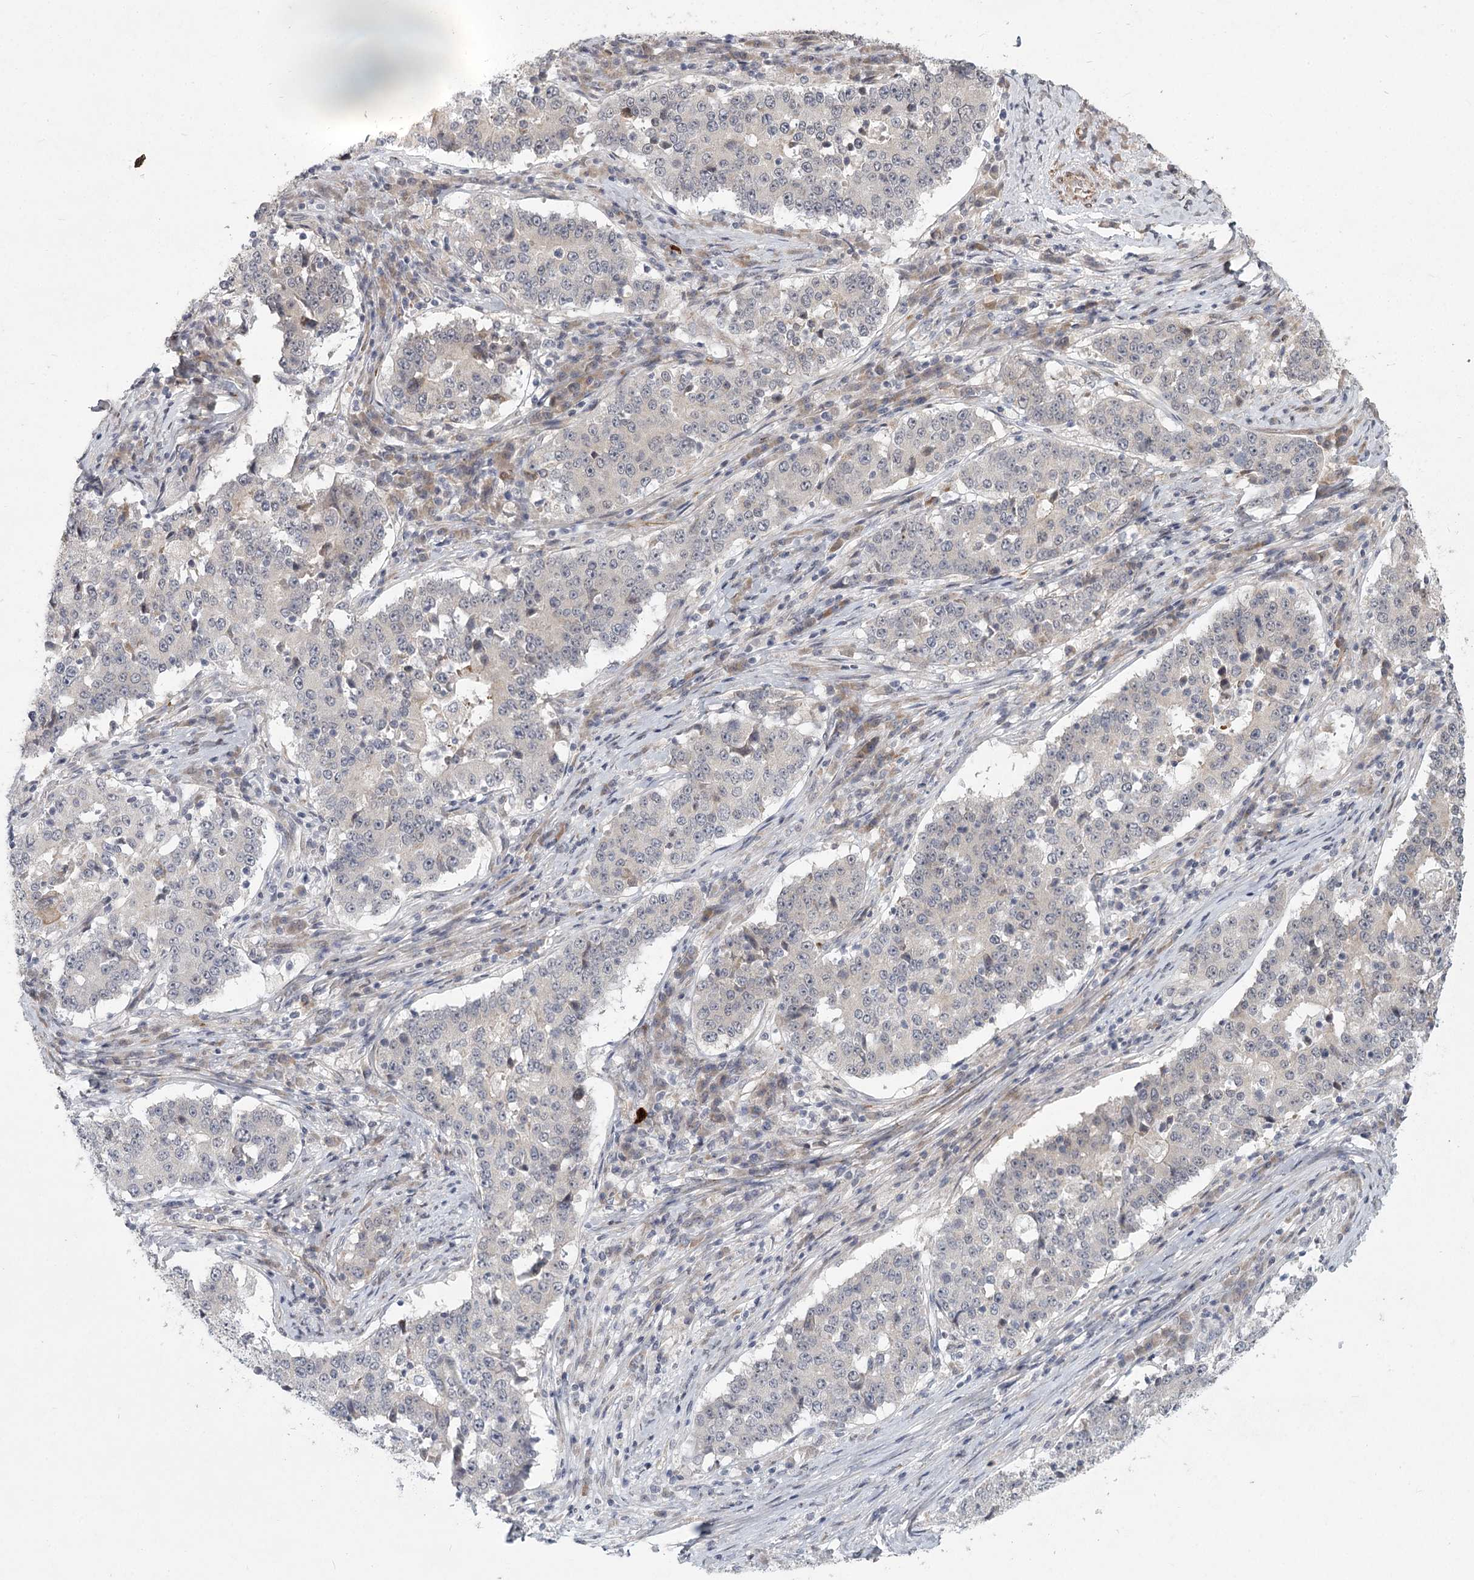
{"staining": {"intensity": "negative", "quantity": "none", "location": "none"}, "tissue": "stomach cancer", "cell_type": "Tumor cells", "image_type": "cancer", "snomed": [{"axis": "morphology", "description": "Adenocarcinoma, NOS"}, {"axis": "topography", "description": "Stomach"}], "caption": "This is a histopathology image of immunohistochemistry (IHC) staining of stomach adenocarcinoma, which shows no expression in tumor cells. The staining is performed using DAB (3,3'-diaminobenzidine) brown chromogen with nuclei counter-stained in using hematoxylin.", "gene": "MEPE", "patient": {"sex": "male", "age": 59}}